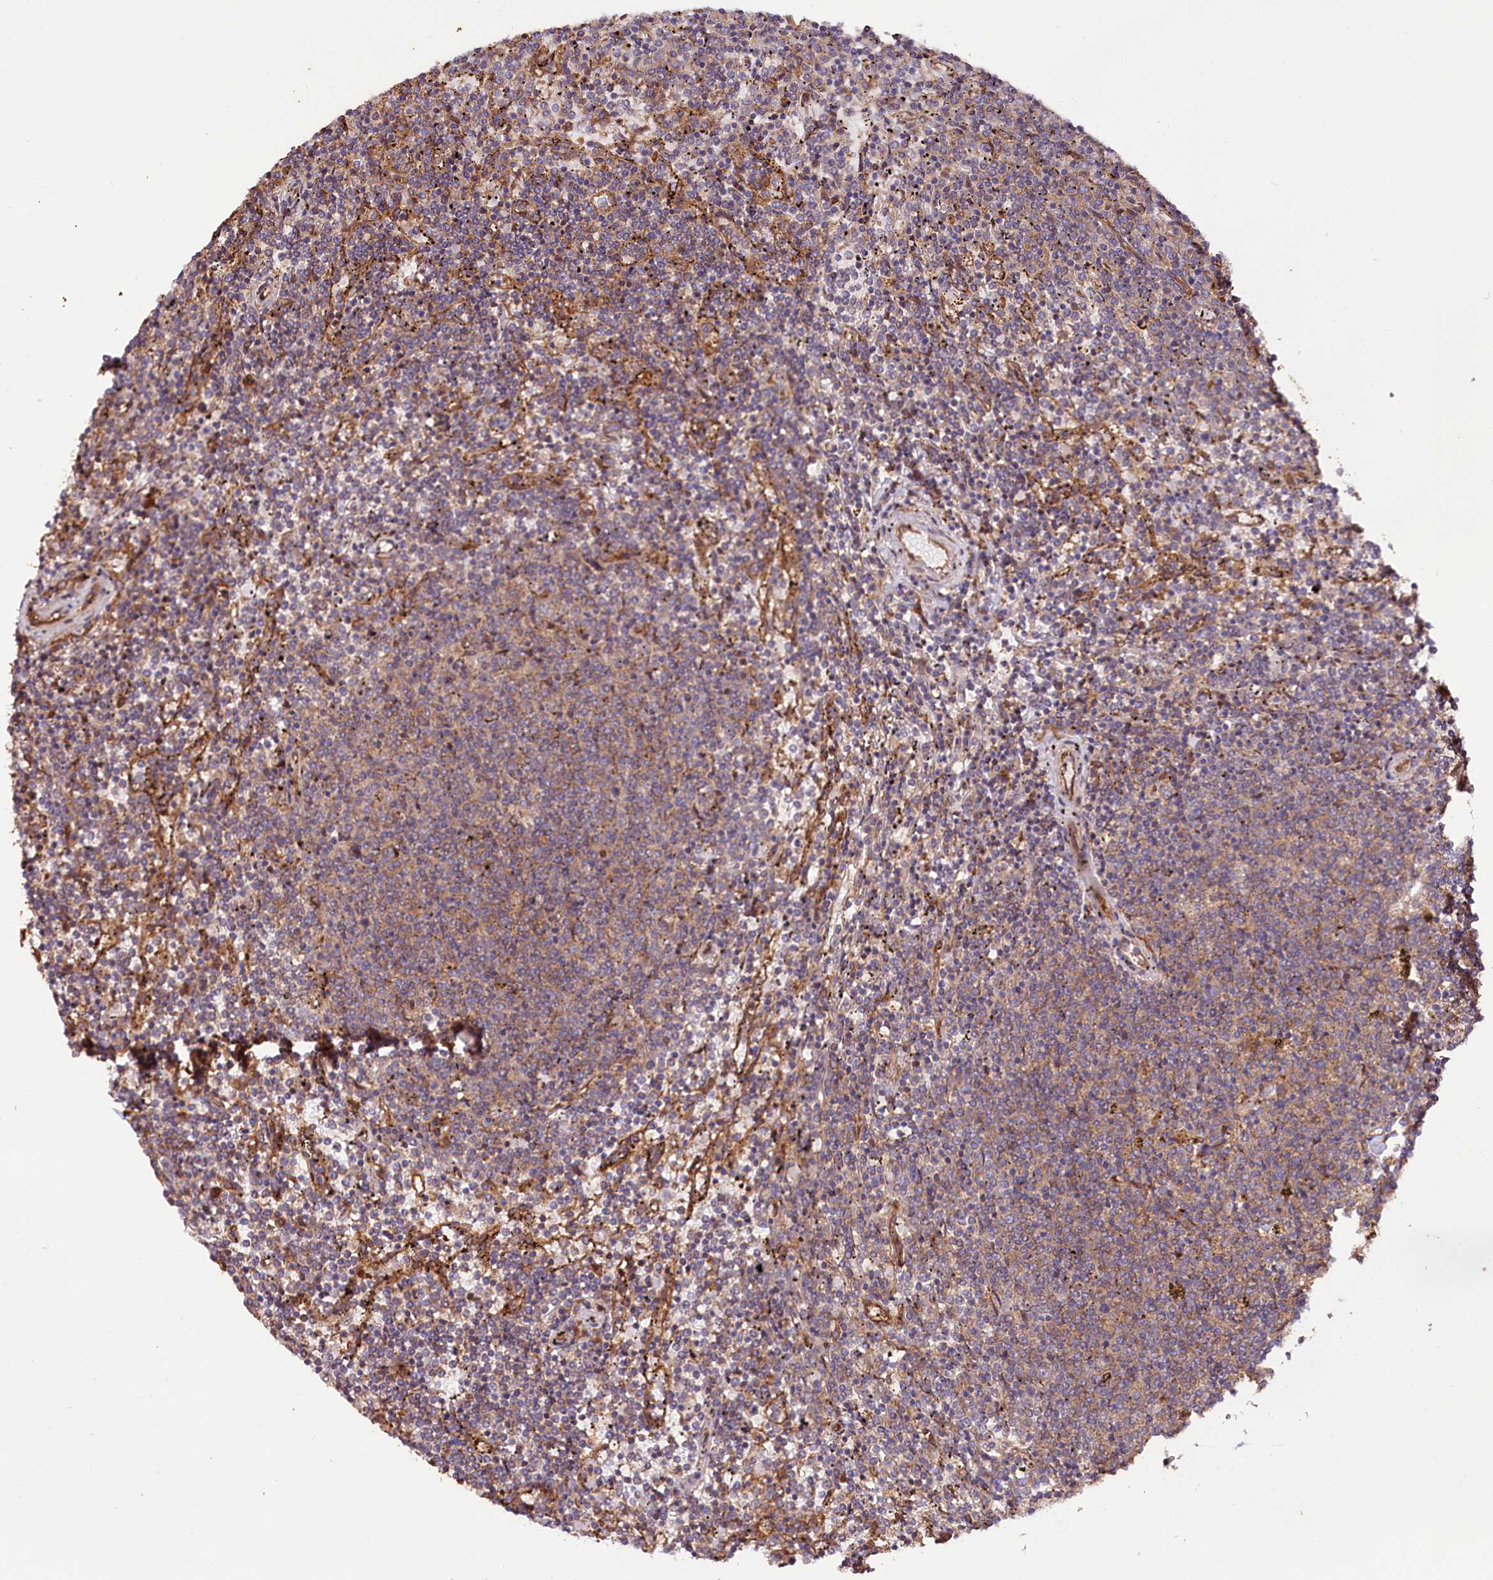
{"staining": {"intensity": "weak", "quantity": "25%-75%", "location": "cytoplasmic/membranous"}, "tissue": "lymphoma", "cell_type": "Tumor cells", "image_type": "cancer", "snomed": [{"axis": "morphology", "description": "Malignant lymphoma, non-Hodgkin's type, Low grade"}, {"axis": "topography", "description": "Spleen"}], "caption": "Low-grade malignant lymphoma, non-Hodgkin's type stained for a protein (brown) displays weak cytoplasmic/membranous positive expression in about 25%-75% of tumor cells.", "gene": "CEP295", "patient": {"sex": "female", "age": 50}}